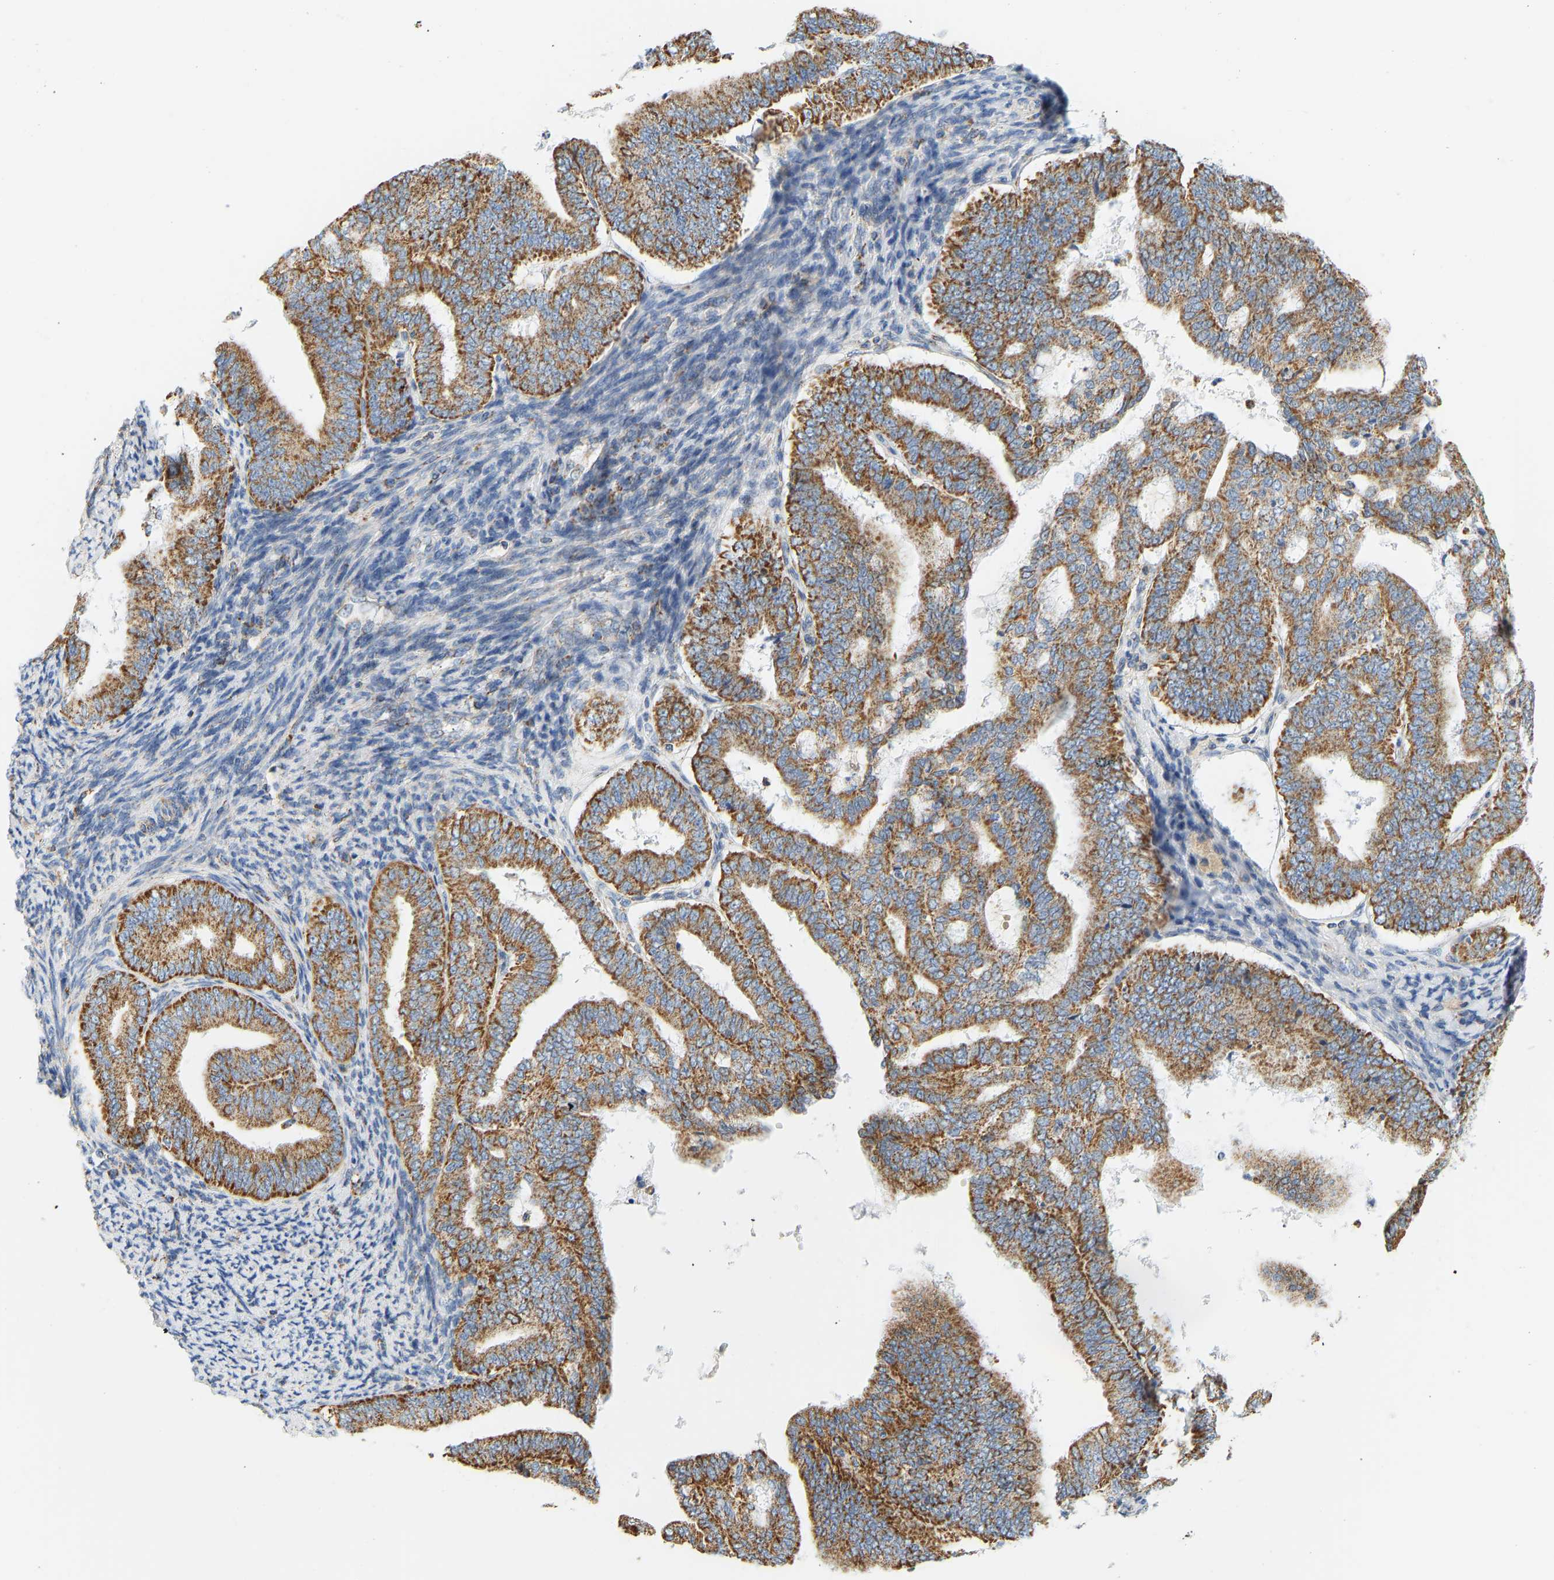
{"staining": {"intensity": "strong", "quantity": ">75%", "location": "cytoplasmic/membranous"}, "tissue": "endometrial cancer", "cell_type": "Tumor cells", "image_type": "cancer", "snomed": [{"axis": "morphology", "description": "Adenocarcinoma, NOS"}, {"axis": "topography", "description": "Endometrium"}], "caption": "IHC micrograph of neoplastic tissue: endometrial cancer (adenocarcinoma) stained using IHC exhibits high levels of strong protein expression localized specifically in the cytoplasmic/membranous of tumor cells, appearing as a cytoplasmic/membranous brown color.", "gene": "GRPEL2", "patient": {"sex": "female", "age": 63}}